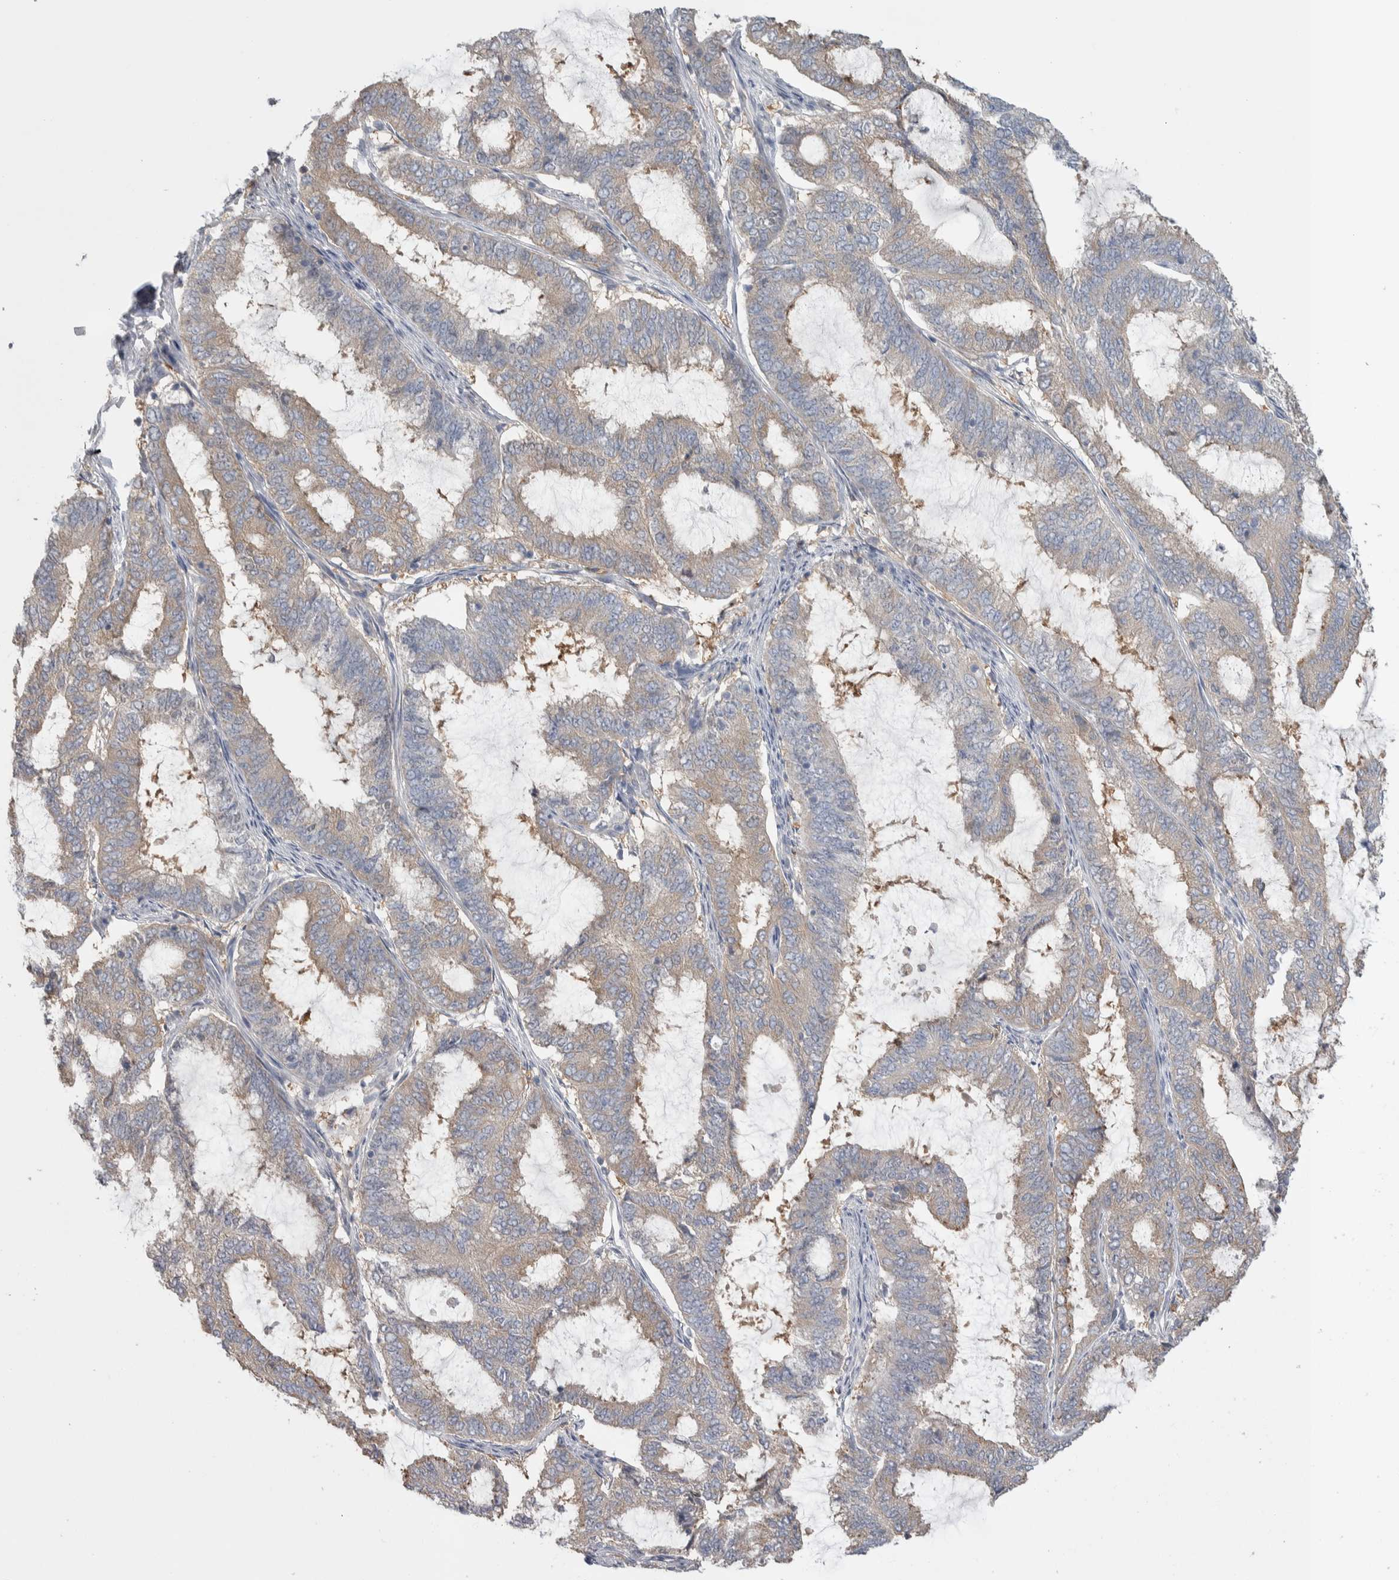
{"staining": {"intensity": "weak", "quantity": "<25%", "location": "cytoplasmic/membranous"}, "tissue": "endometrial cancer", "cell_type": "Tumor cells", "image_type": "cancer", "snomed": [{"axis": "morphology", "description": "Adenocarcinoma, NOS"}, {"axis": "topography", "description": "Endometrium"}], "caption": "An immunohistochemistry (IHC) histopathology image of adenocarcinoma (endometrial) is shown. There is no staining in tumor cells of adenocarcinoma (endometrial).", "gene": "GPHN", "patient": {"sex": "female", "age": 51}}